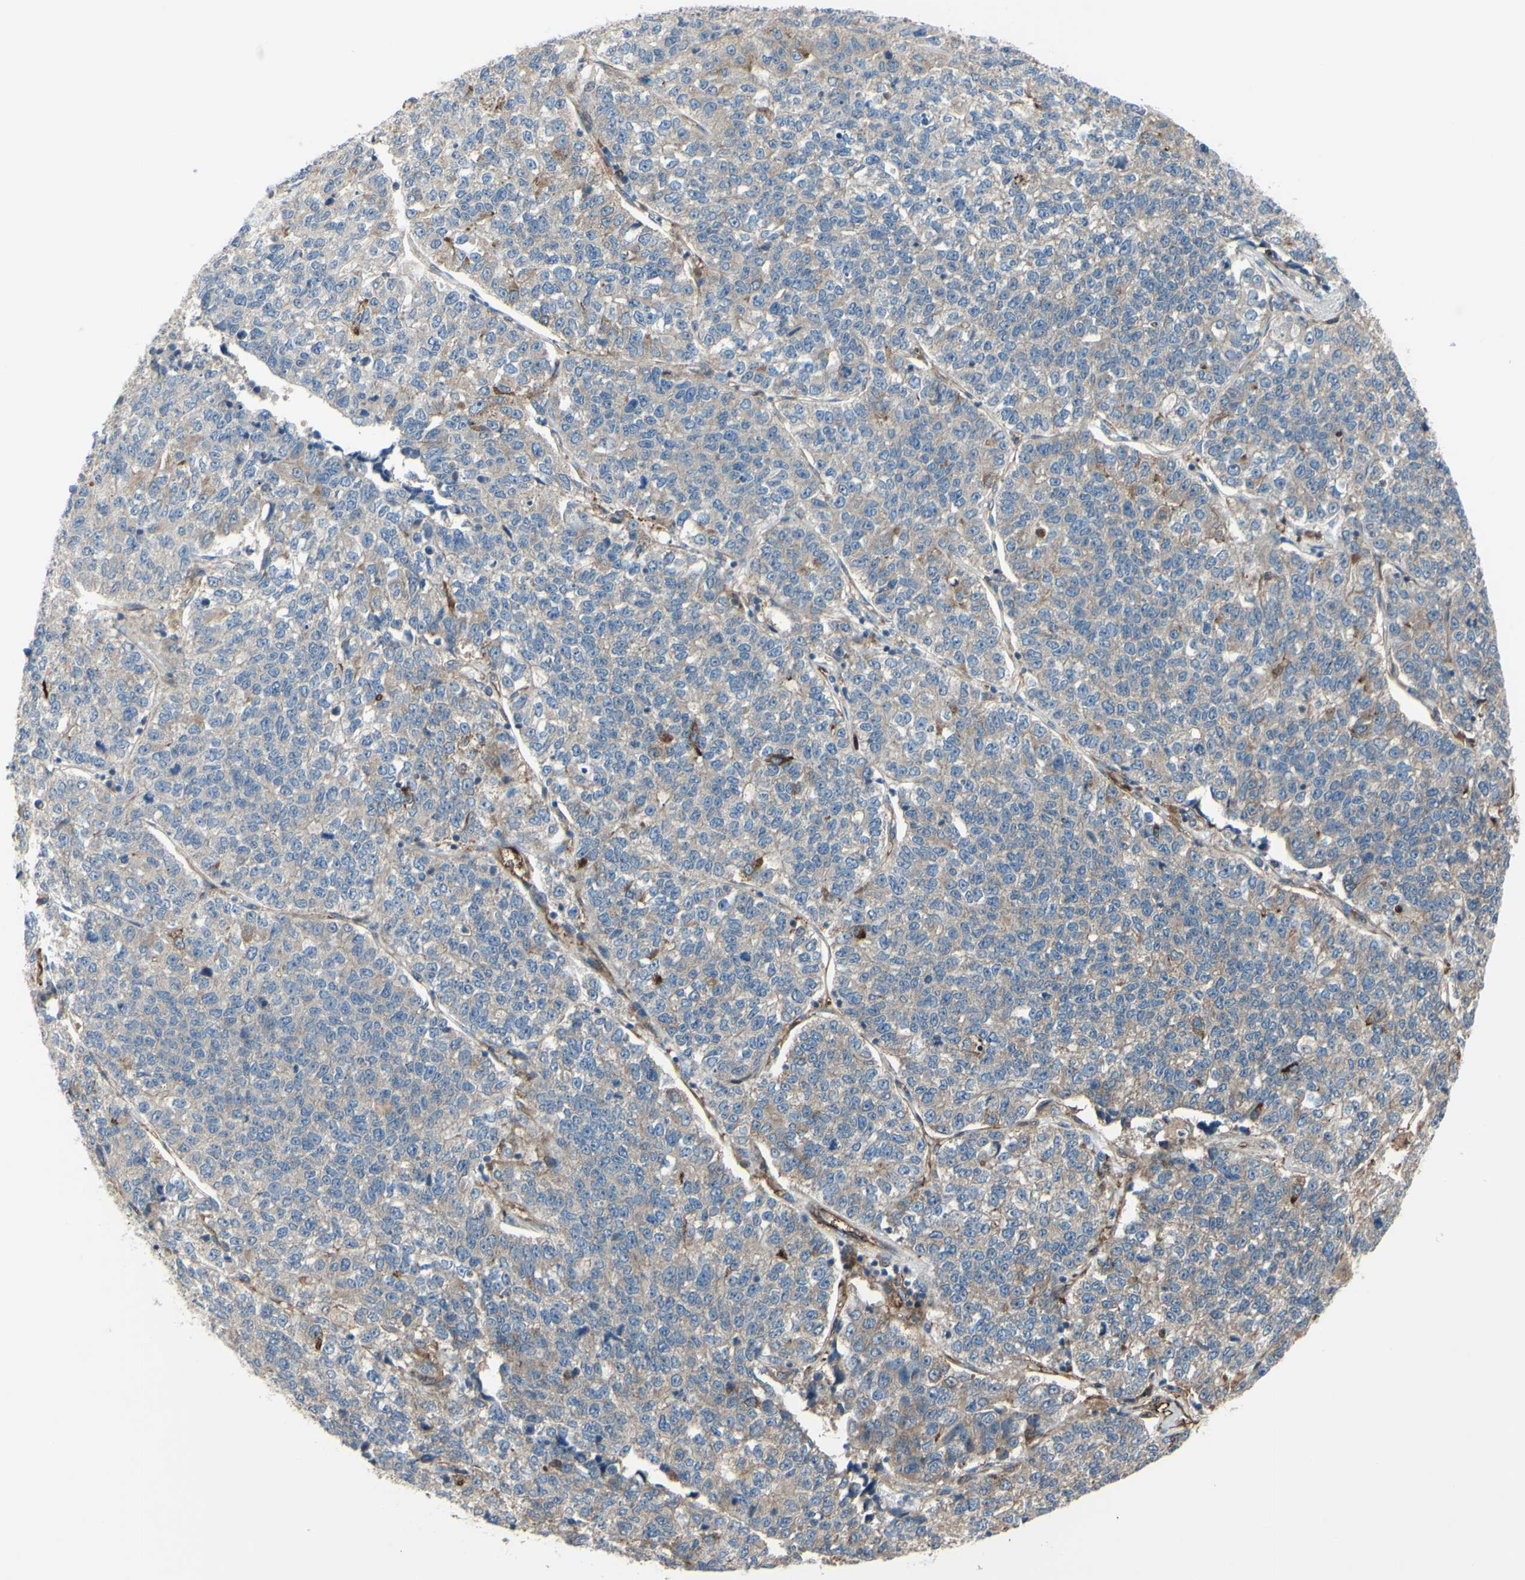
{"staining": {"intensity": "weak", "quantity": ">75%", "location": "cytoplasmic/membranous"}, "tissue": "lung cancer", "cell_type": "Tumor cells", "image_type": "cancer", "snomed": [{"axis": "morphology", "description": "Adenocarcinoma, NOS"}, {"axis": "topography", "description": "Lung"}], "caption": "Approximately >75% of tumor cells in lung cancer (adenocarcinoma) demonstrate weak cytoplasmic/membranous protein expression as visualized by brown immunohistochemical staining.", "gene": "IGSF9B", "patient": {"sex": "male", "age": 49}}